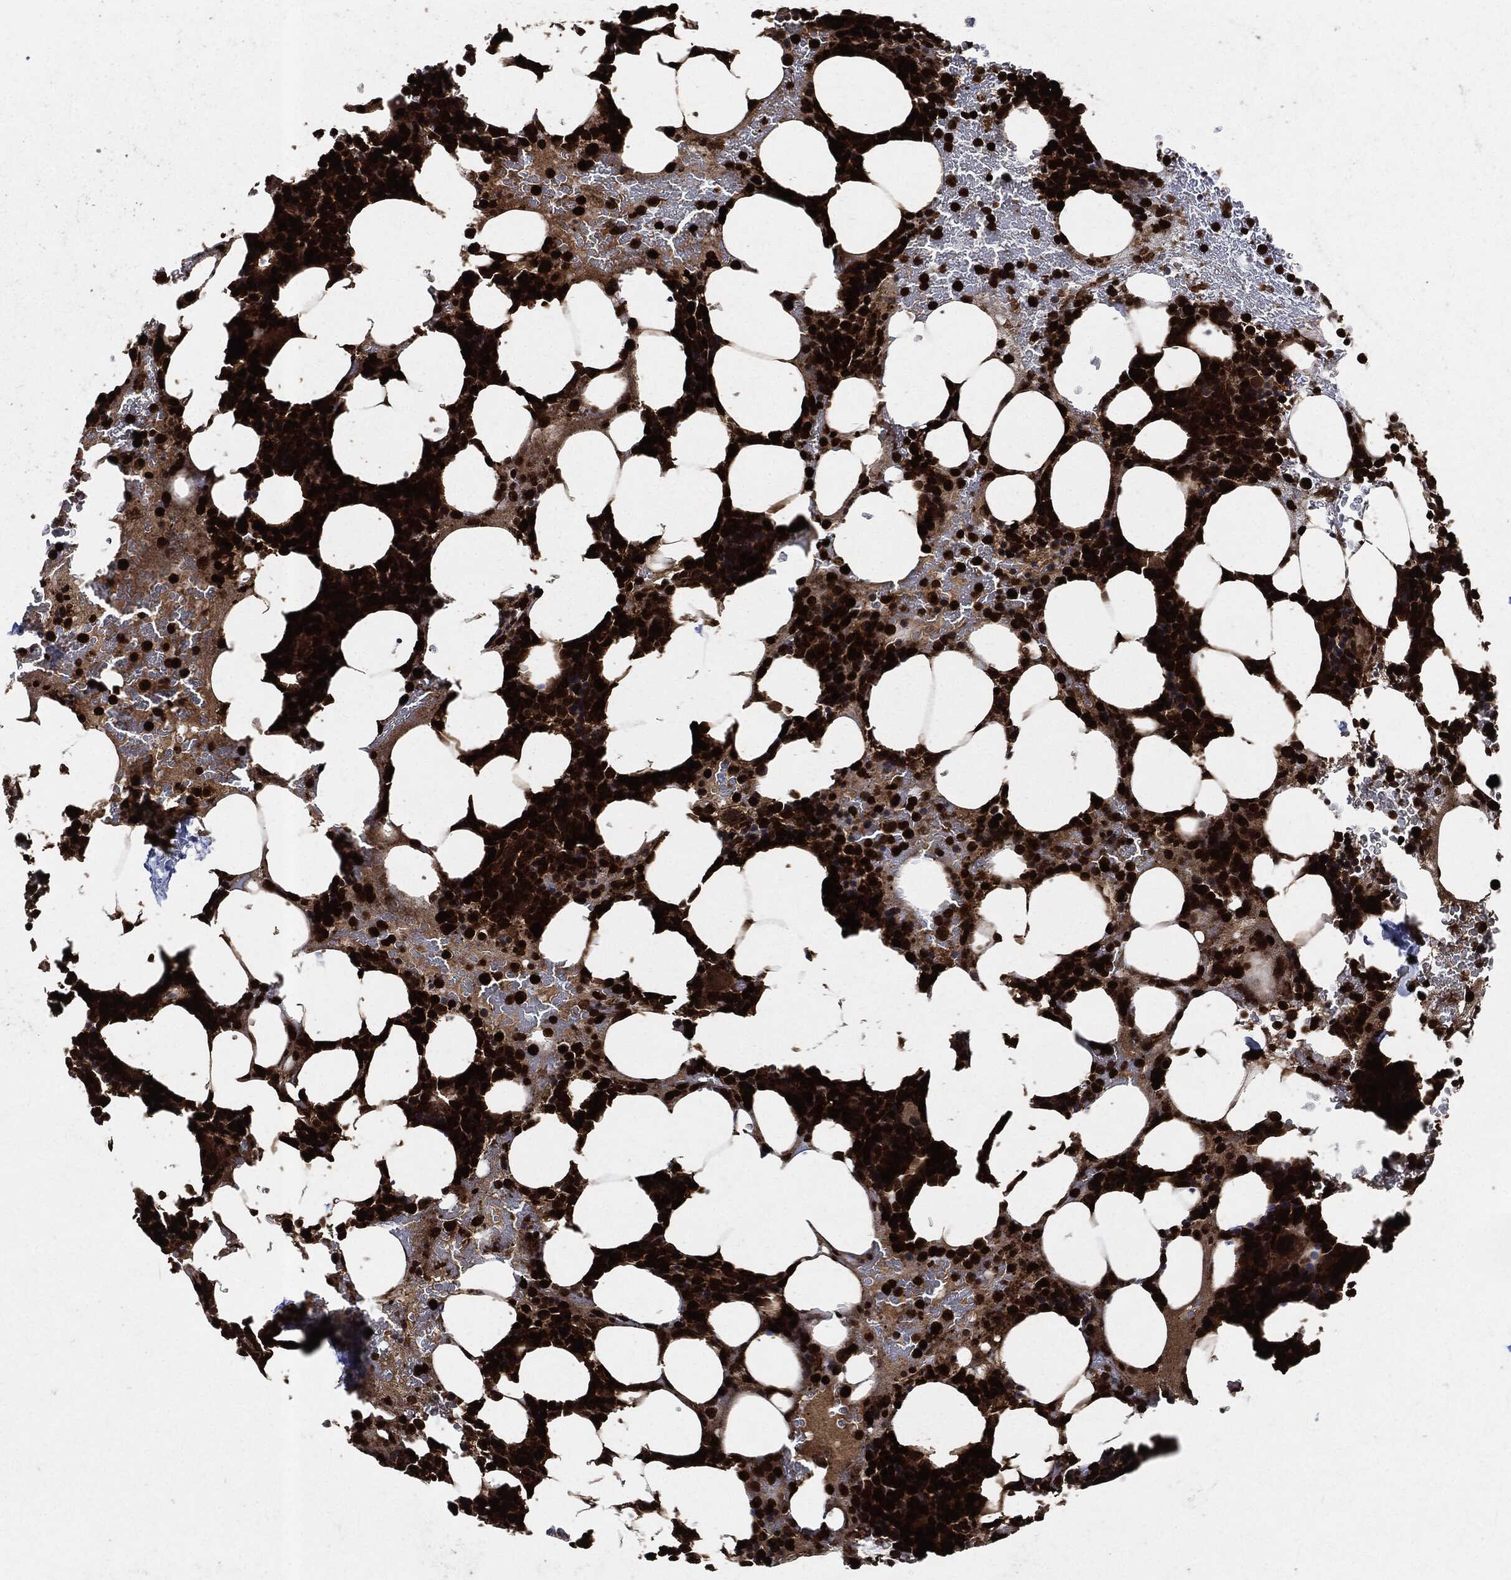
{"staining": {"intensity": "strong", "quantity": ">75%", "location": "cytoplasmic/membranous"}, "tissue": "bone marrow", "cell_type": "Hematopoietic cells", "image_type": "normal", "snomed": [{"axis": "morphology", "description": "Normal tissue, NOS"}, {"axis": "topography", "description": "Bone marrow"}], "caption": "About >75% of hematopoietic cells in benign human bone marrow show strong cytoplasmic/membranous protein staining as visualized by brown immunohistochemical staining.", "gene": "YWHAB", "patient": {"sex": "male", "age": 83}}